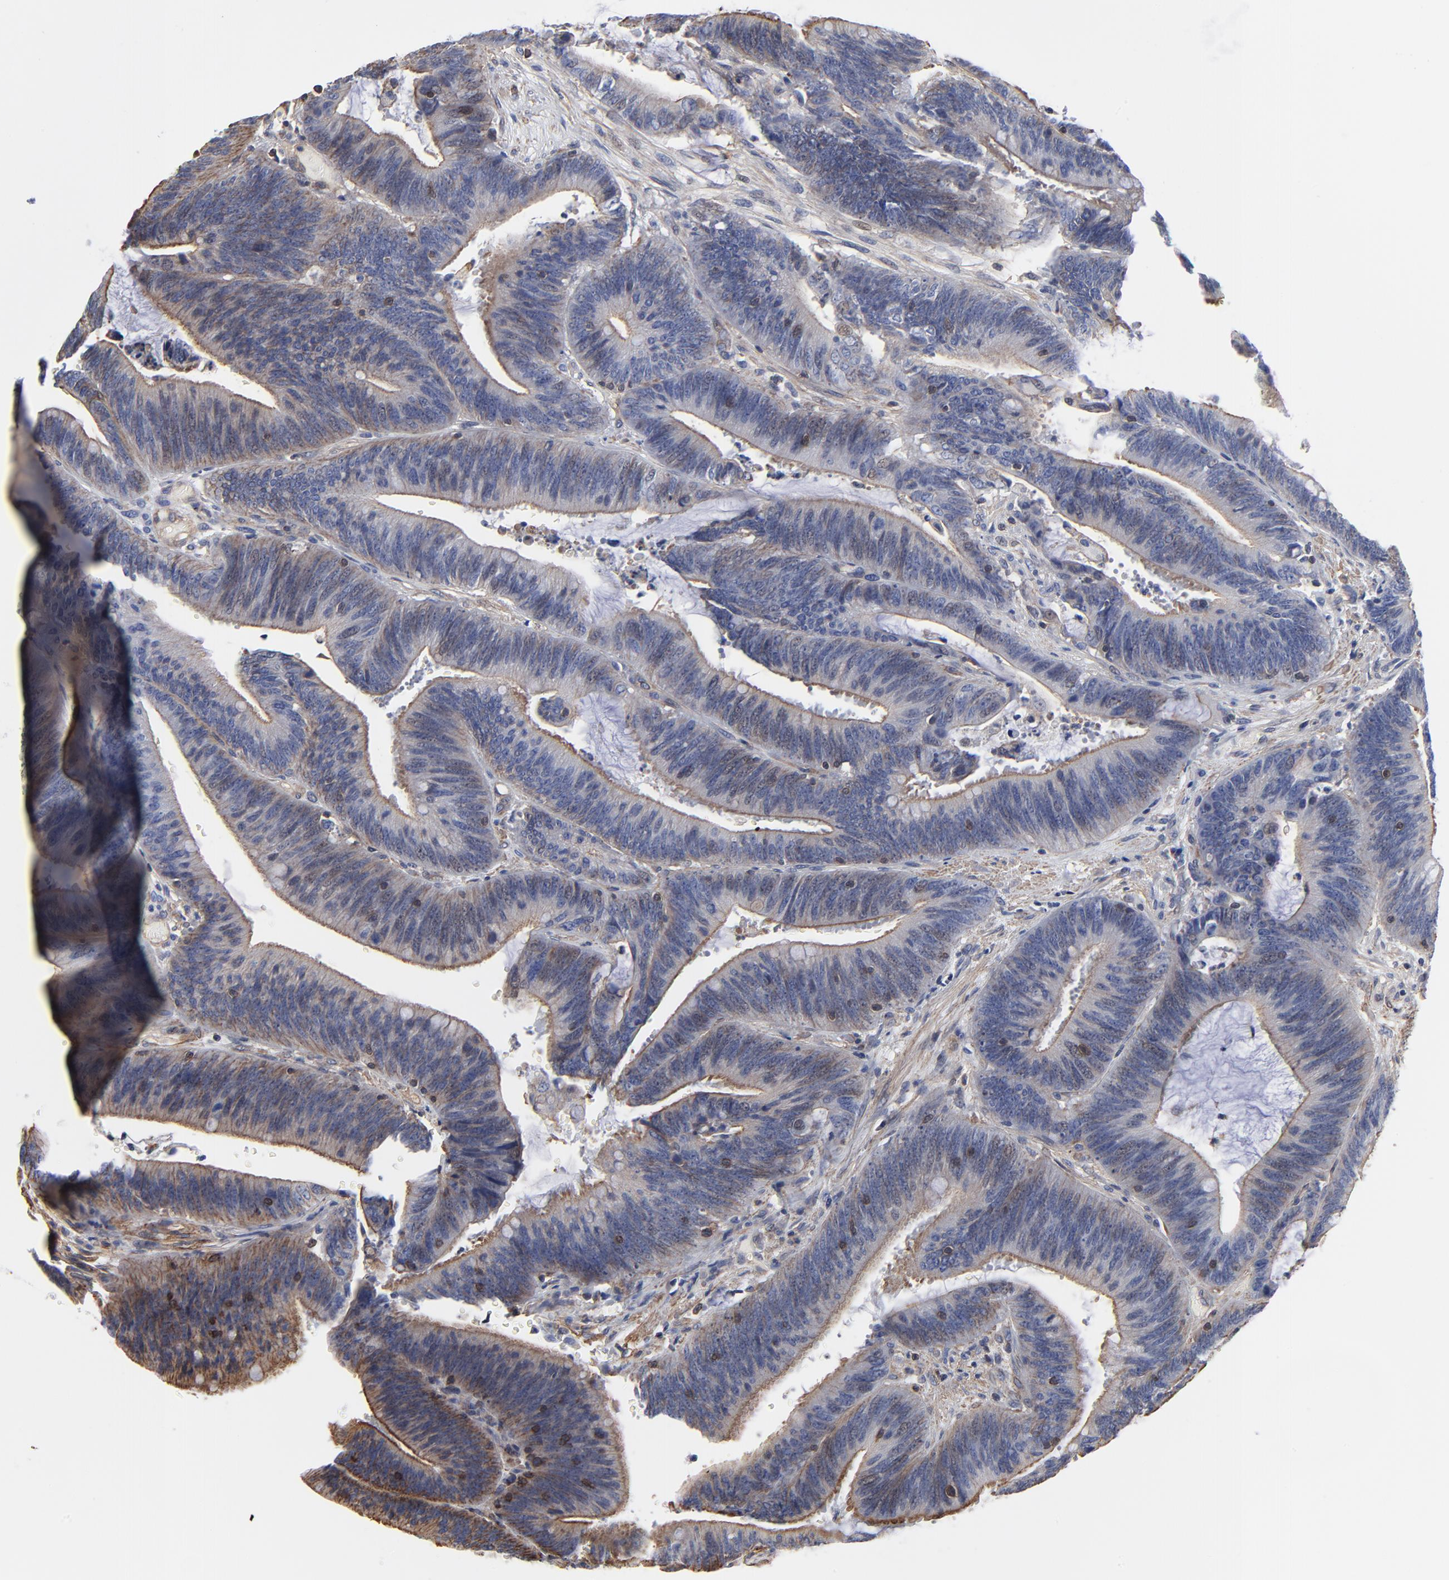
{"staining": {"intensity": "weak", "quantity": ">75%", "location": "cytoplasmic/membranous"}, "tissue": "colorectal cancer", "cell_type": "Tumor cells", "image_type": "cancer", "snomed": [{"axis": "morphology", "description": "Adenocarcinoma, NOS"}, {"axis": "topography", "description": "Rectum"}], "caption": "Colorectal cancer (adenocarcinoma) was stained to show a protein in brown. There is low levels of weak cytoplasmic/membranous staining in about >75% of tumor cells. The staining was performed using DAB (3,3'-diaminobenzidine), with brown indicating positive protein expression. Nuclei are stained blue with hematoxylin.", "gene": "ACTA2", "patient": {"sex": "female", "age": 66}}